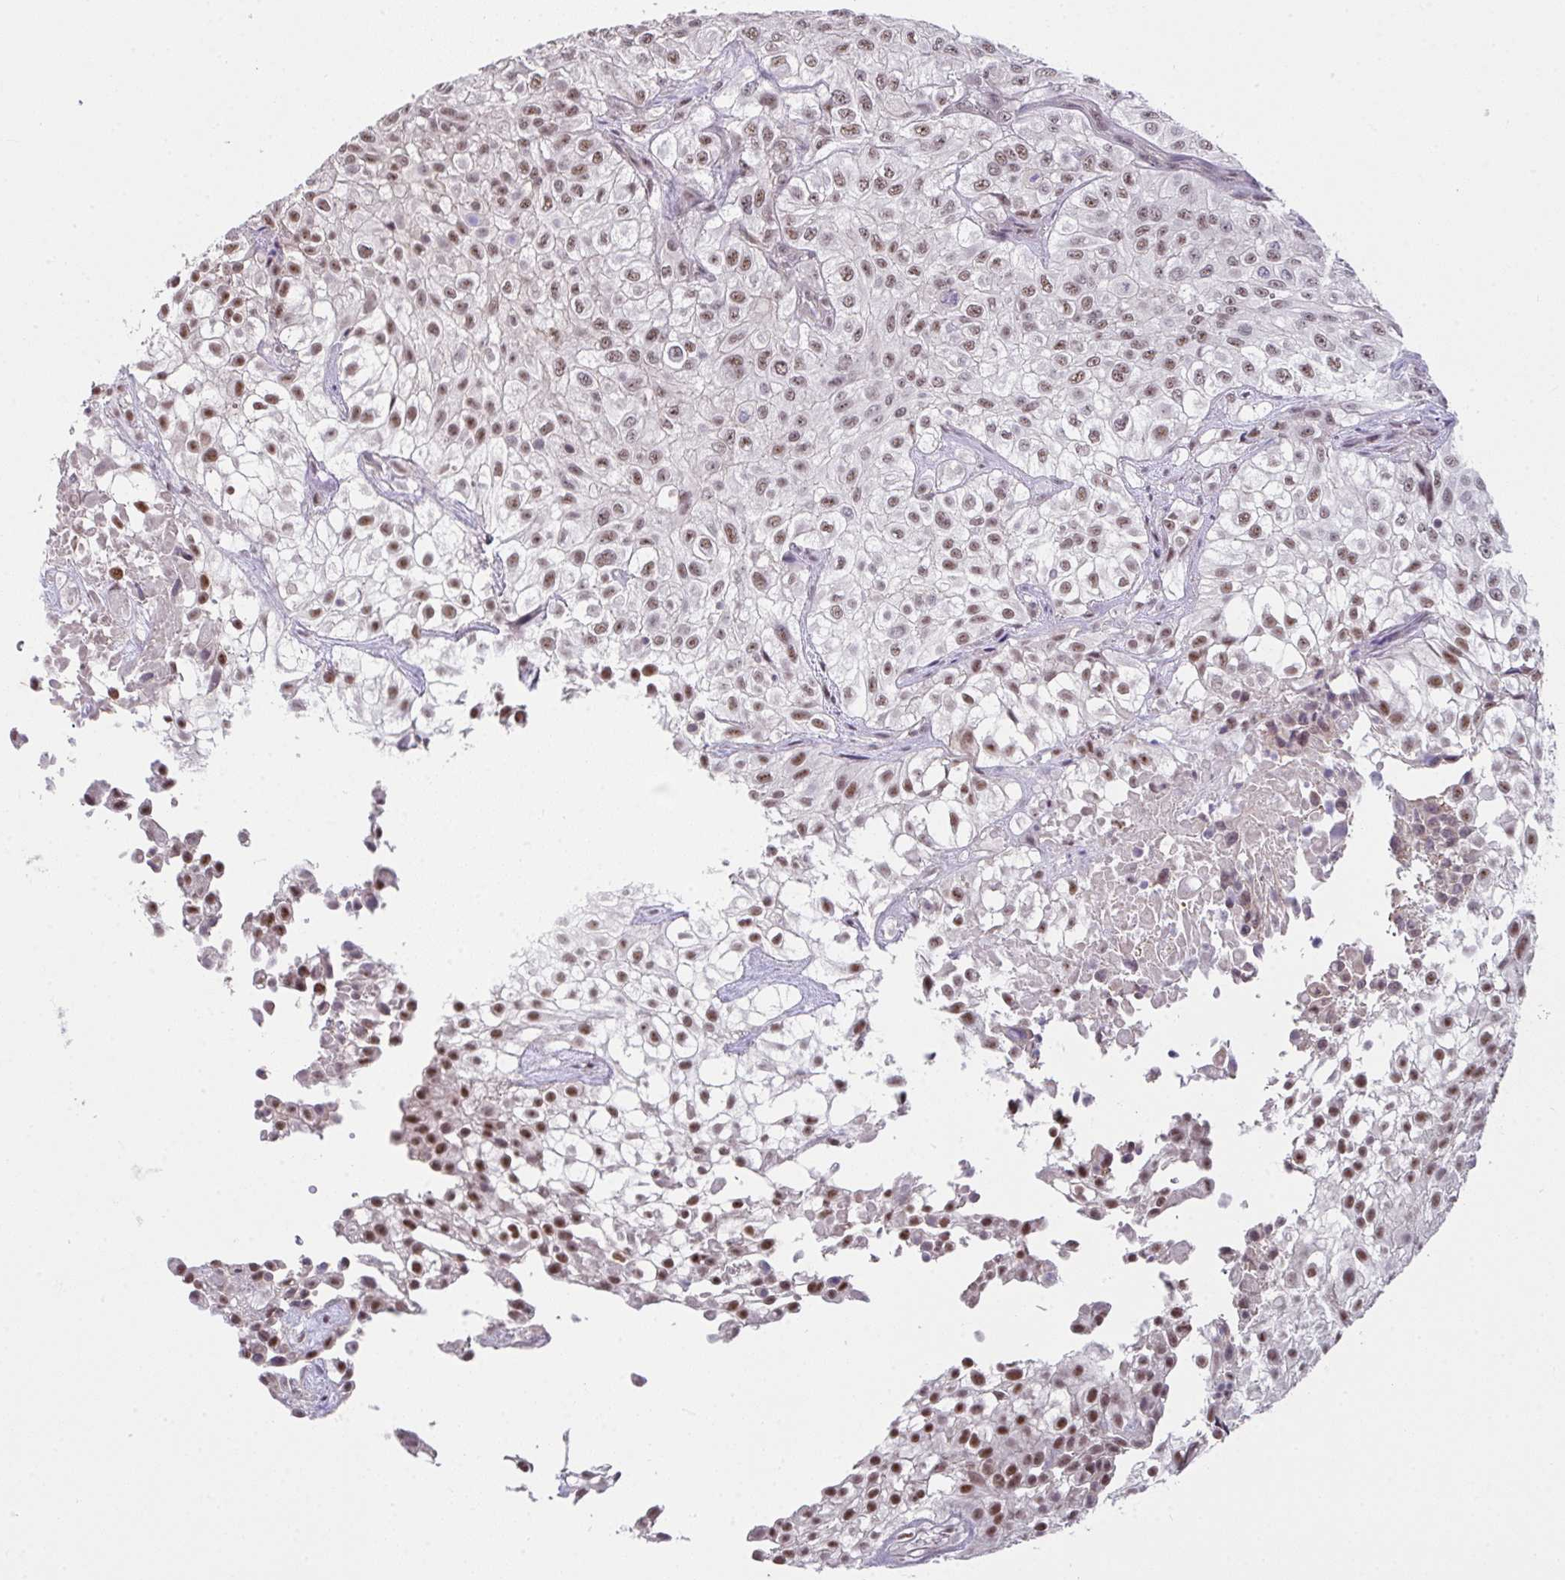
{"staining": {"intensity": "moderate", "quantity": ">75%", "location": "nuclear"}, "tissue": "urothelial cancer", "cell_type": "Tumor cells", "image_type": "cancer", "snomed": [{"axis": "morphology", "description": "Urothelial carcinoma, High grade"}, {"axis": "topography", "description": "Urinary bladder"}], "caption": "Immunohistochemistry micrograph of human urothelial cancer stained for a protein (brown), which exhibits medium levels of moderate nuclear expression in approximately >75% of tumor cells.", "gene": "RBBP6", "patient": {"sex": "male", "age": 56}}